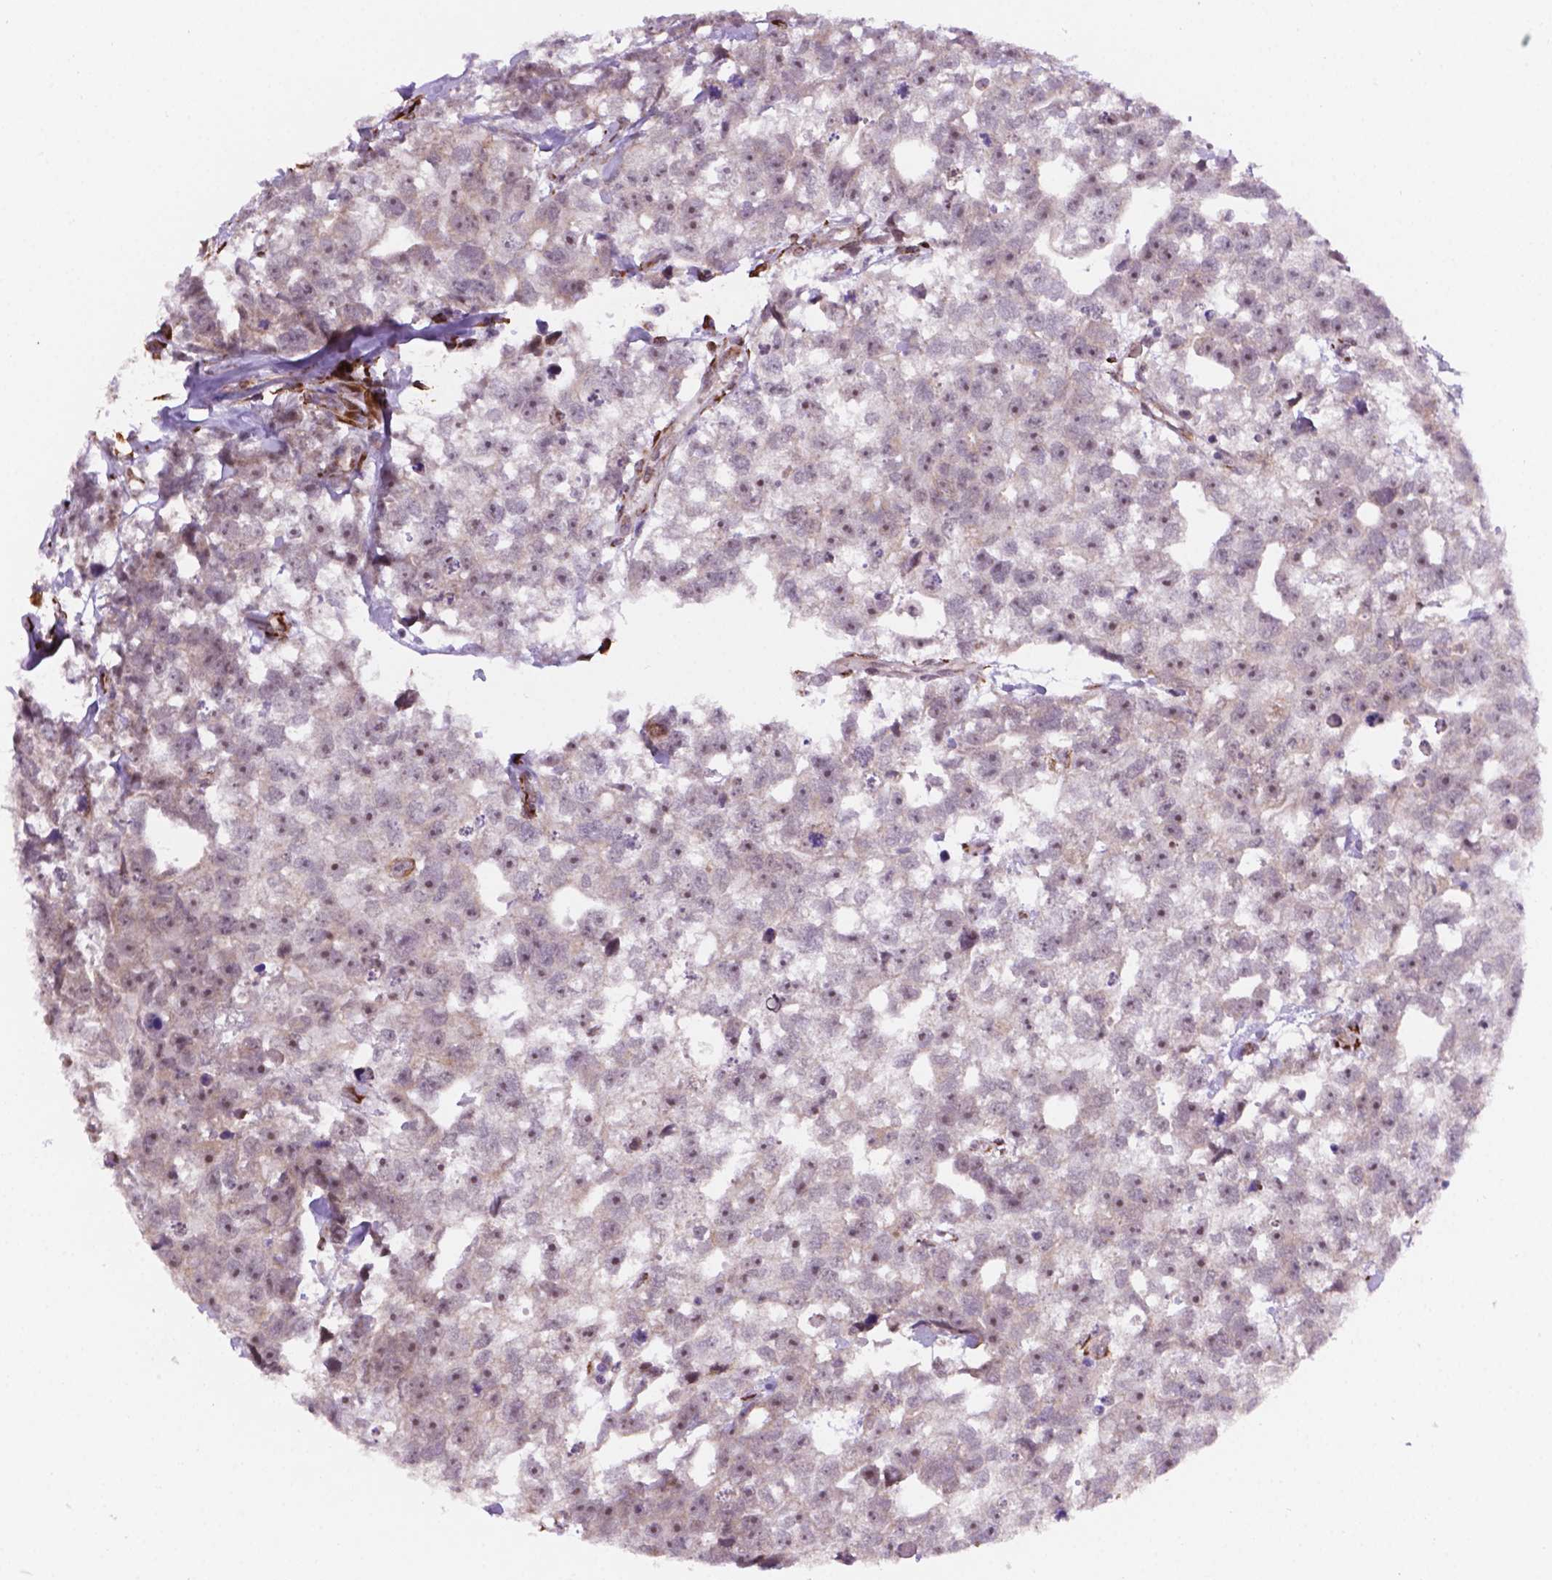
{"staining": {"intensity": "moderate", "quantity": "25%-75%", "location": "nuclear"}, "tissue": "testis cancer", "cell_type": "Tumor cells", "image_type": "cancer", "snomed": [{"axis": "morphology", "description": "Carcinoma, Embryonal, NOS"}, {"axis": "morphology", "description": "Teratoma, malignant, NOS"}, {"axis": "topography", "description": "Testis"}], "caption": "Testis embryonal carcinoma tissue reveals moderate nuclear positivity in approximately 25%-75% of tumor cells", "gene": "FNIP1", "patient": {"sex": "male", "age": 44}}